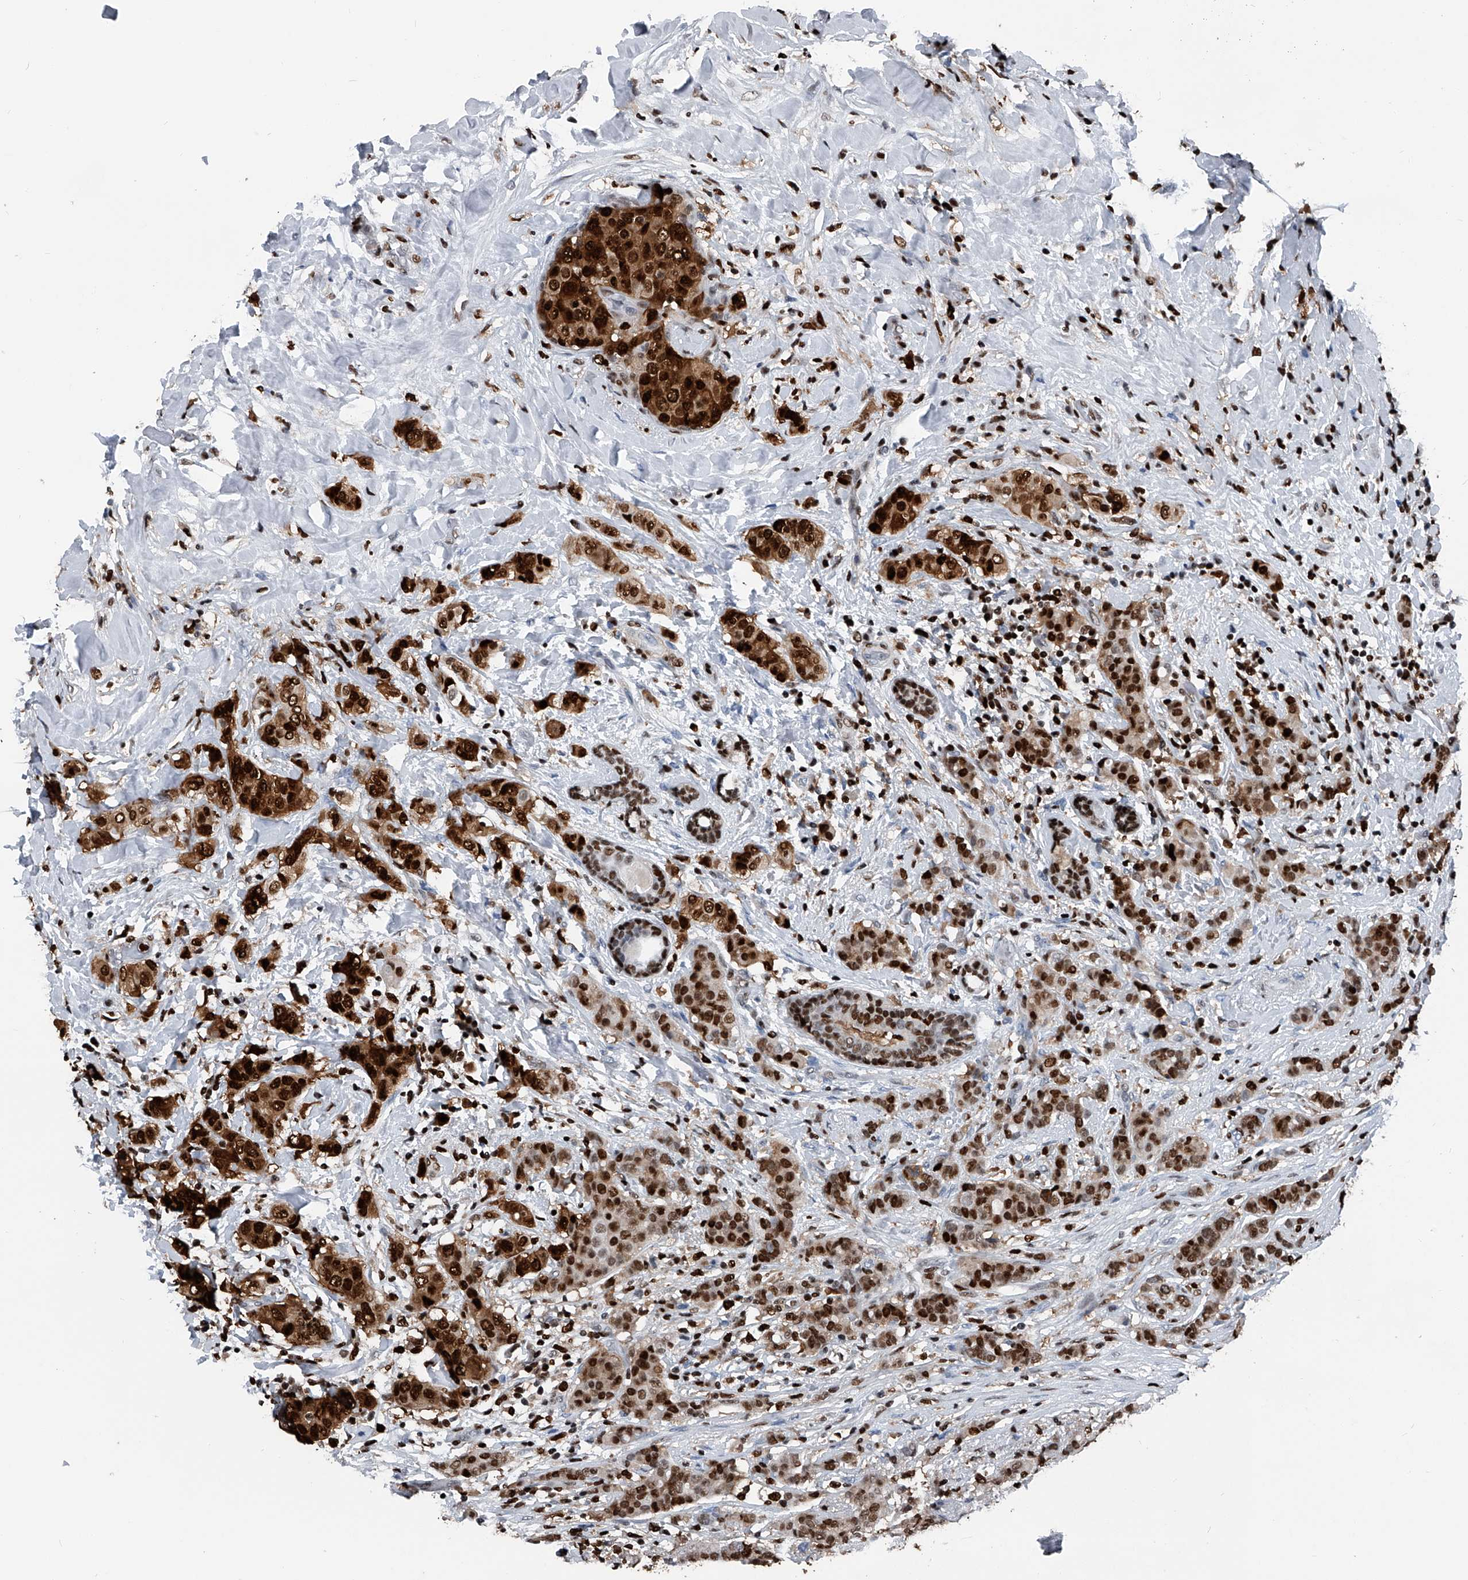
{"staining": {"intensity": "strong", "quantity": ">75%", "location": "cytoplasmic/membranous,nuclear"}, "tissue": "breast cancer", "cell_type": "Tumor cells", "image_type": "cancer", "snomed": [{"axis": "morphology", "description": "Lobular carcinoma"}, {"axis": "topography", "description": "Breast"}], "caption": "Brown immunohistochemical staining in human lobular carcinoma (breast) shows strong cytoplasmic/membranous and nuclear positivity in approximately >75% of tumor cells. (DAB (3,3'-diaminobenzidine) IHC, brown staining for protein, blue staining for nuclei).", "gene": "FKBP5", "patient": {"sex": "female", "age": 51}}